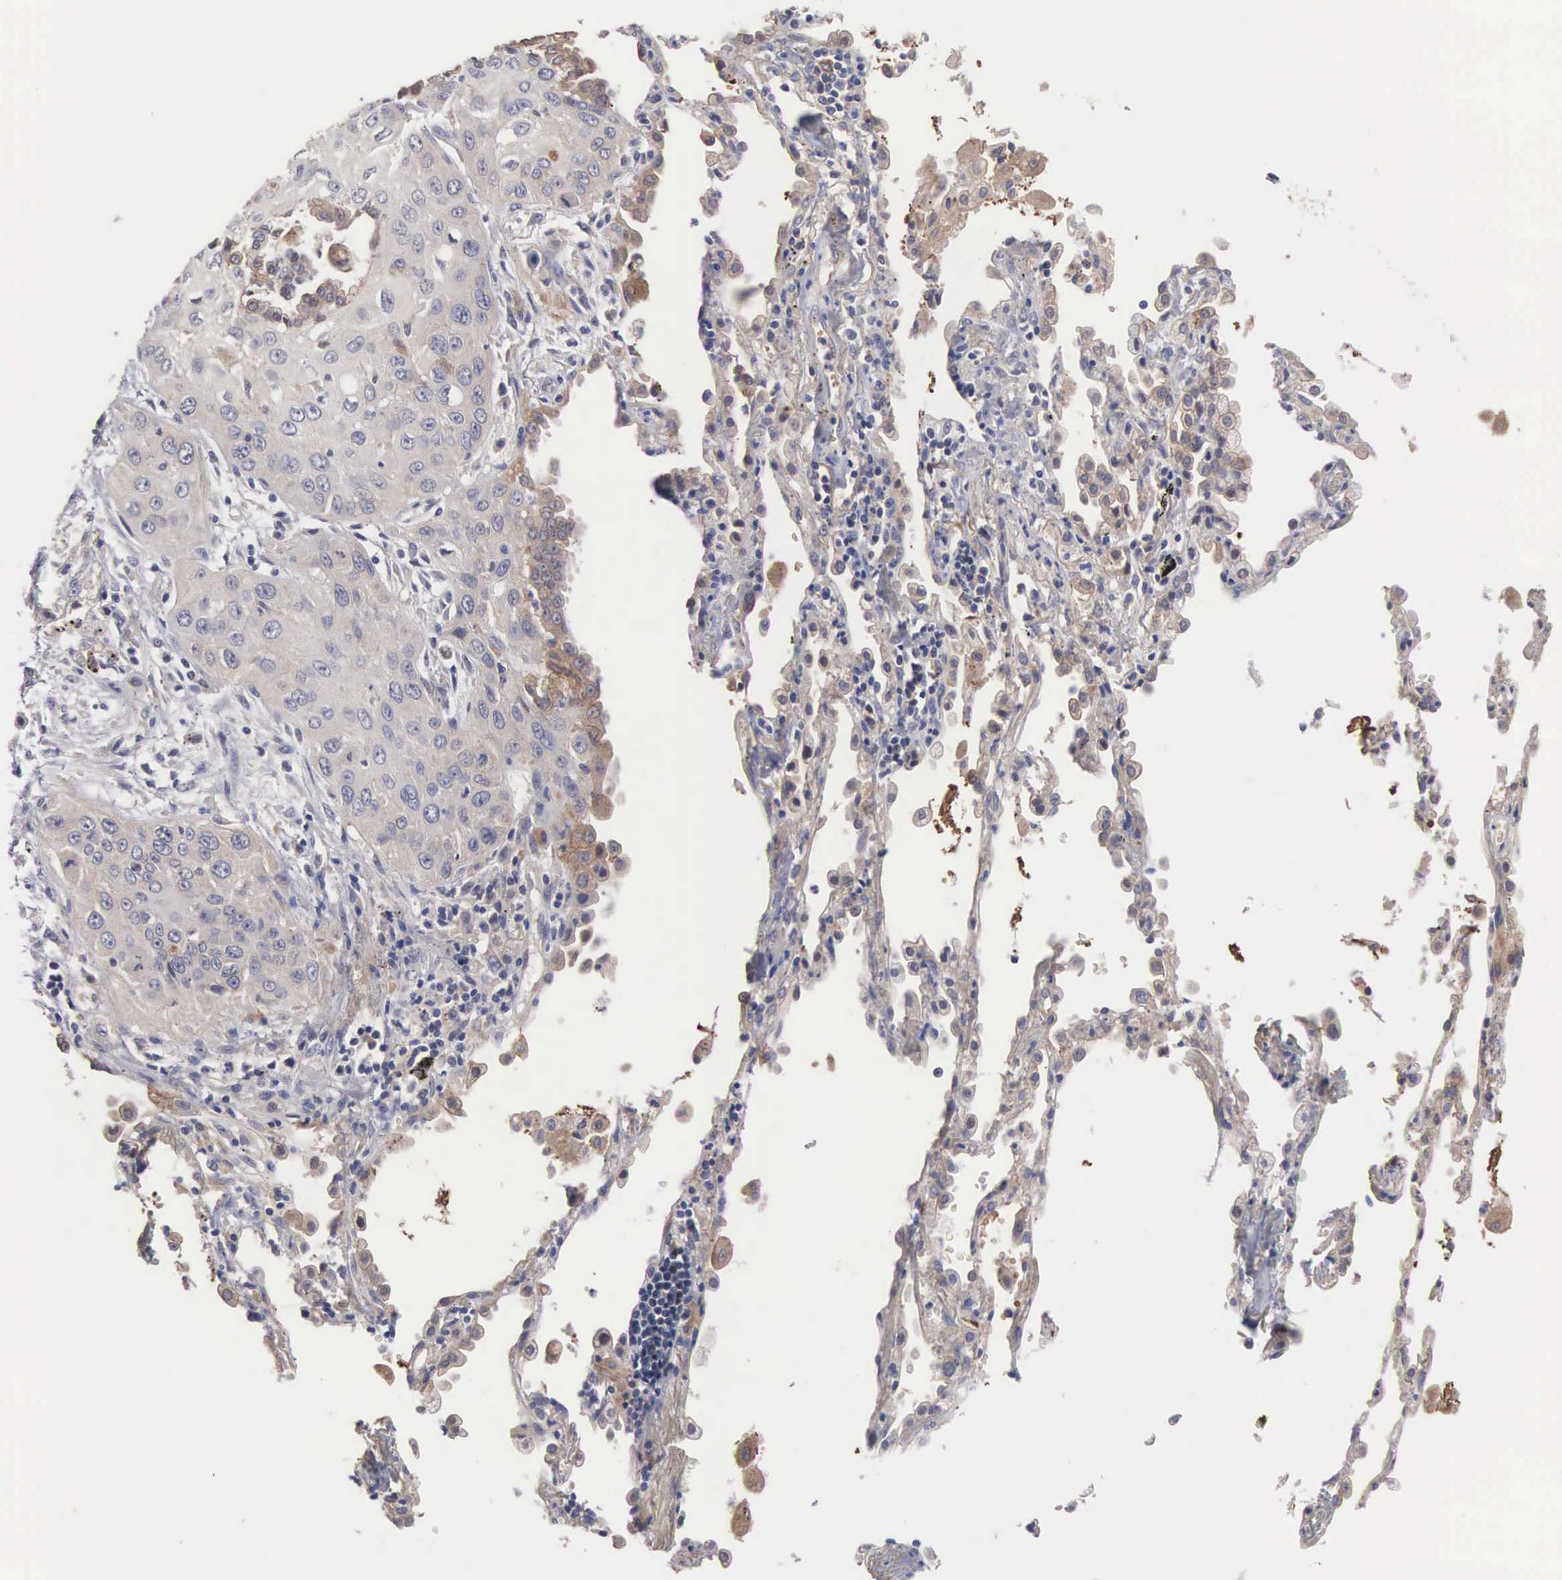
{"staining": {"intensity": "weak", "quantity": "25%-75%", "location": "cytoplasmic/membranous"}, "tissue": "lung cancer", "cell_type": "Tumor cells", "image_type": "cancer", "snomed": [{"axis": "morphology", "description": "Squamous cell carcinoma, NOS"}, {"axis": "topography", "description": "Lung"}], "caption": "Lung cancer stained for a protein (brown) reveals weak cytoplasmic/membranous positive positivity in approximately 25%-75% of tumor cells.", "gene": "INF2", "patient": {"sex": "male", "age": 71}}